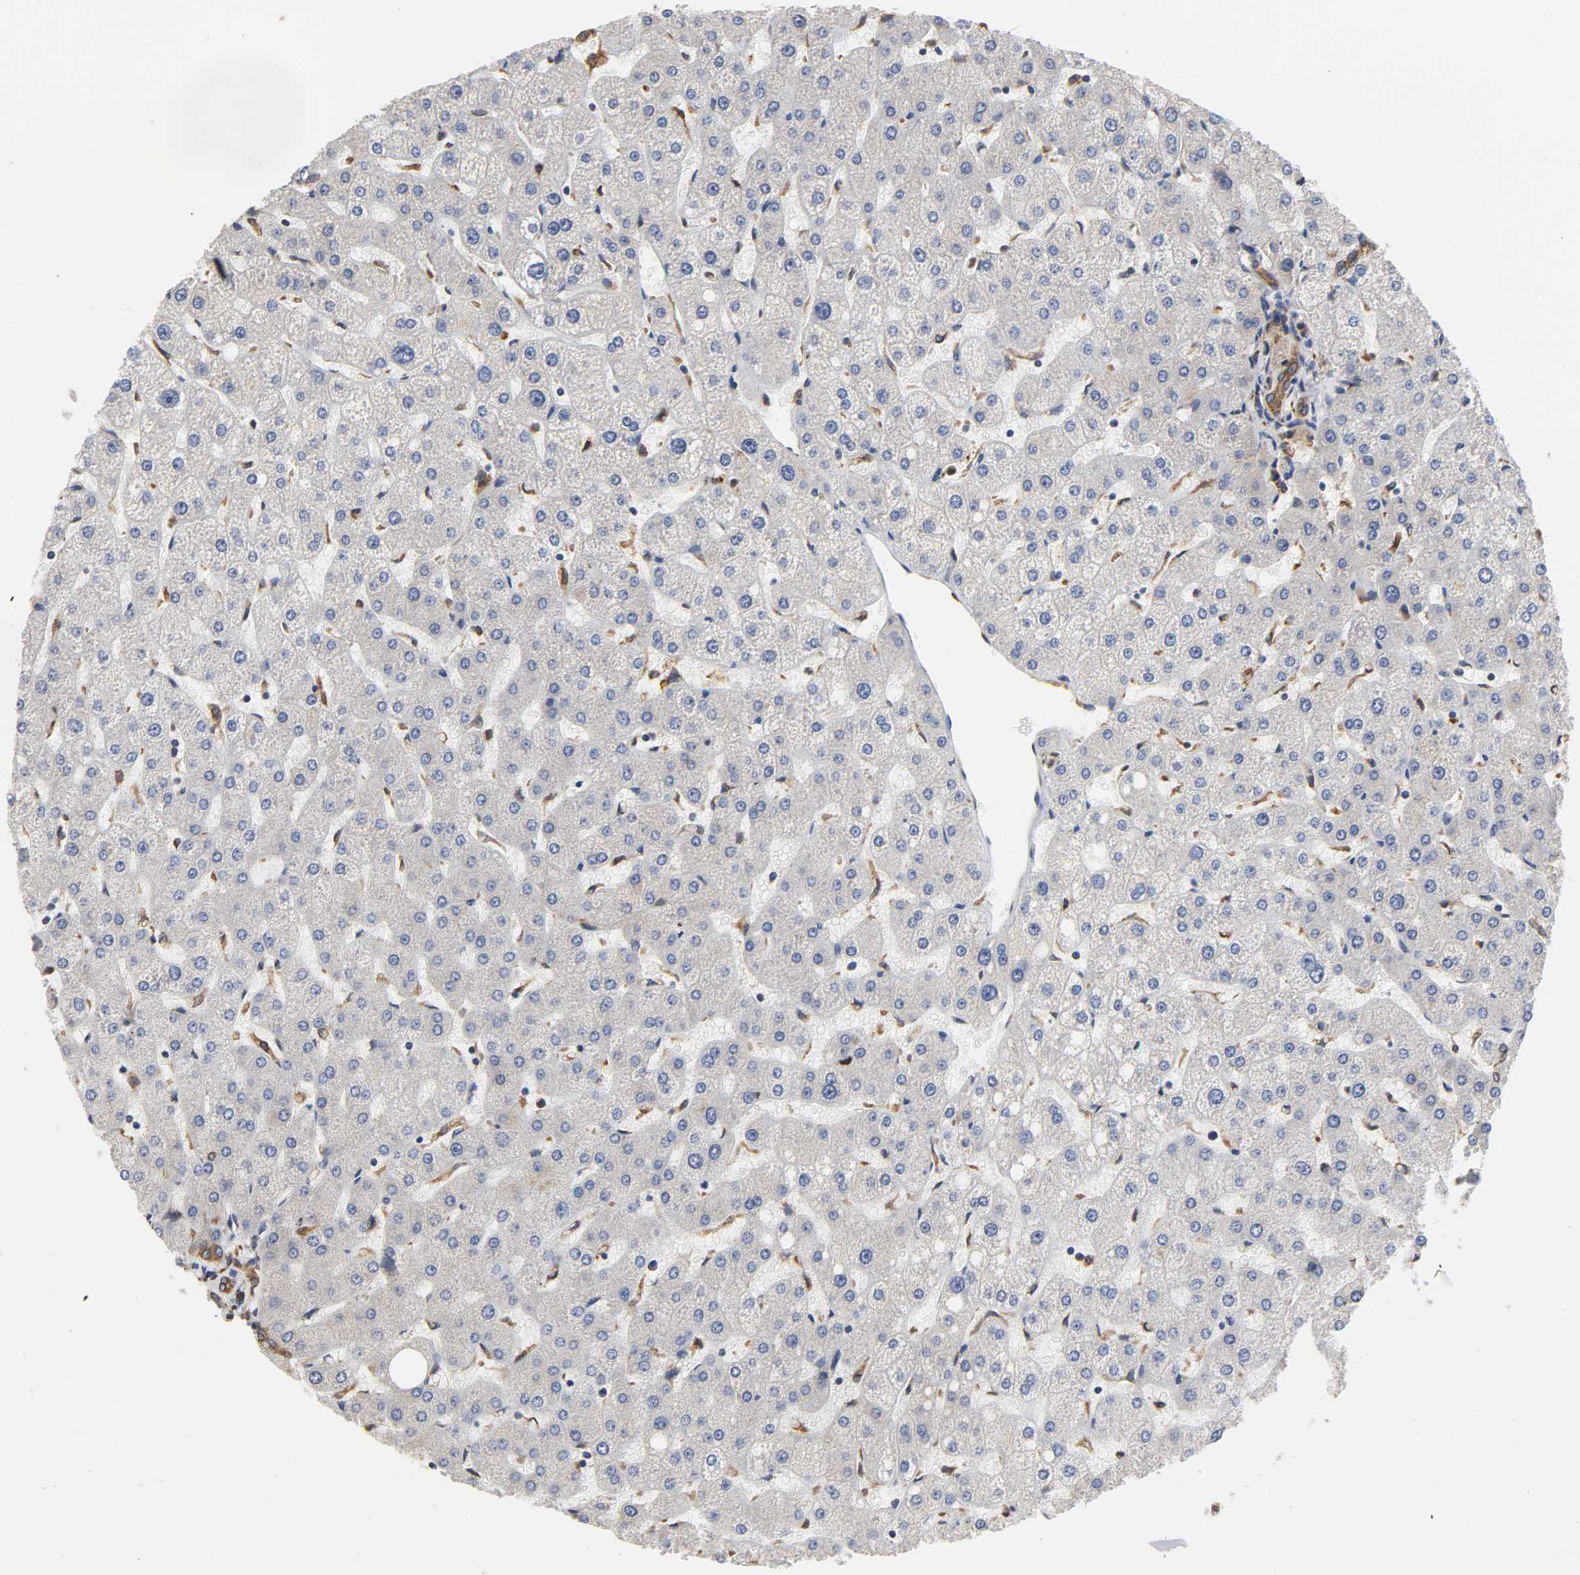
{"staining": {"intensity": "strong", "quantity": ">75%", "location": "cytoplasmic/membranous"}, "tissue": "liver", "cell_type": "Cholangiocytes", "image_type": "normal", "snomed": [{"axis": "morphology", "description": "Normal tissue, NOS"}, {"axis": "topography", "description": "Liver"}], "caption": "DAB (3,3'-diaminobenzidine) immunohistochemical staining of normal liver demonstrates strong cytoplasmic/membranous protein staining in approximately >75% of cholangiocytes.", "gene": "HCK", "patient": {"sex": "male", "age": 67}}